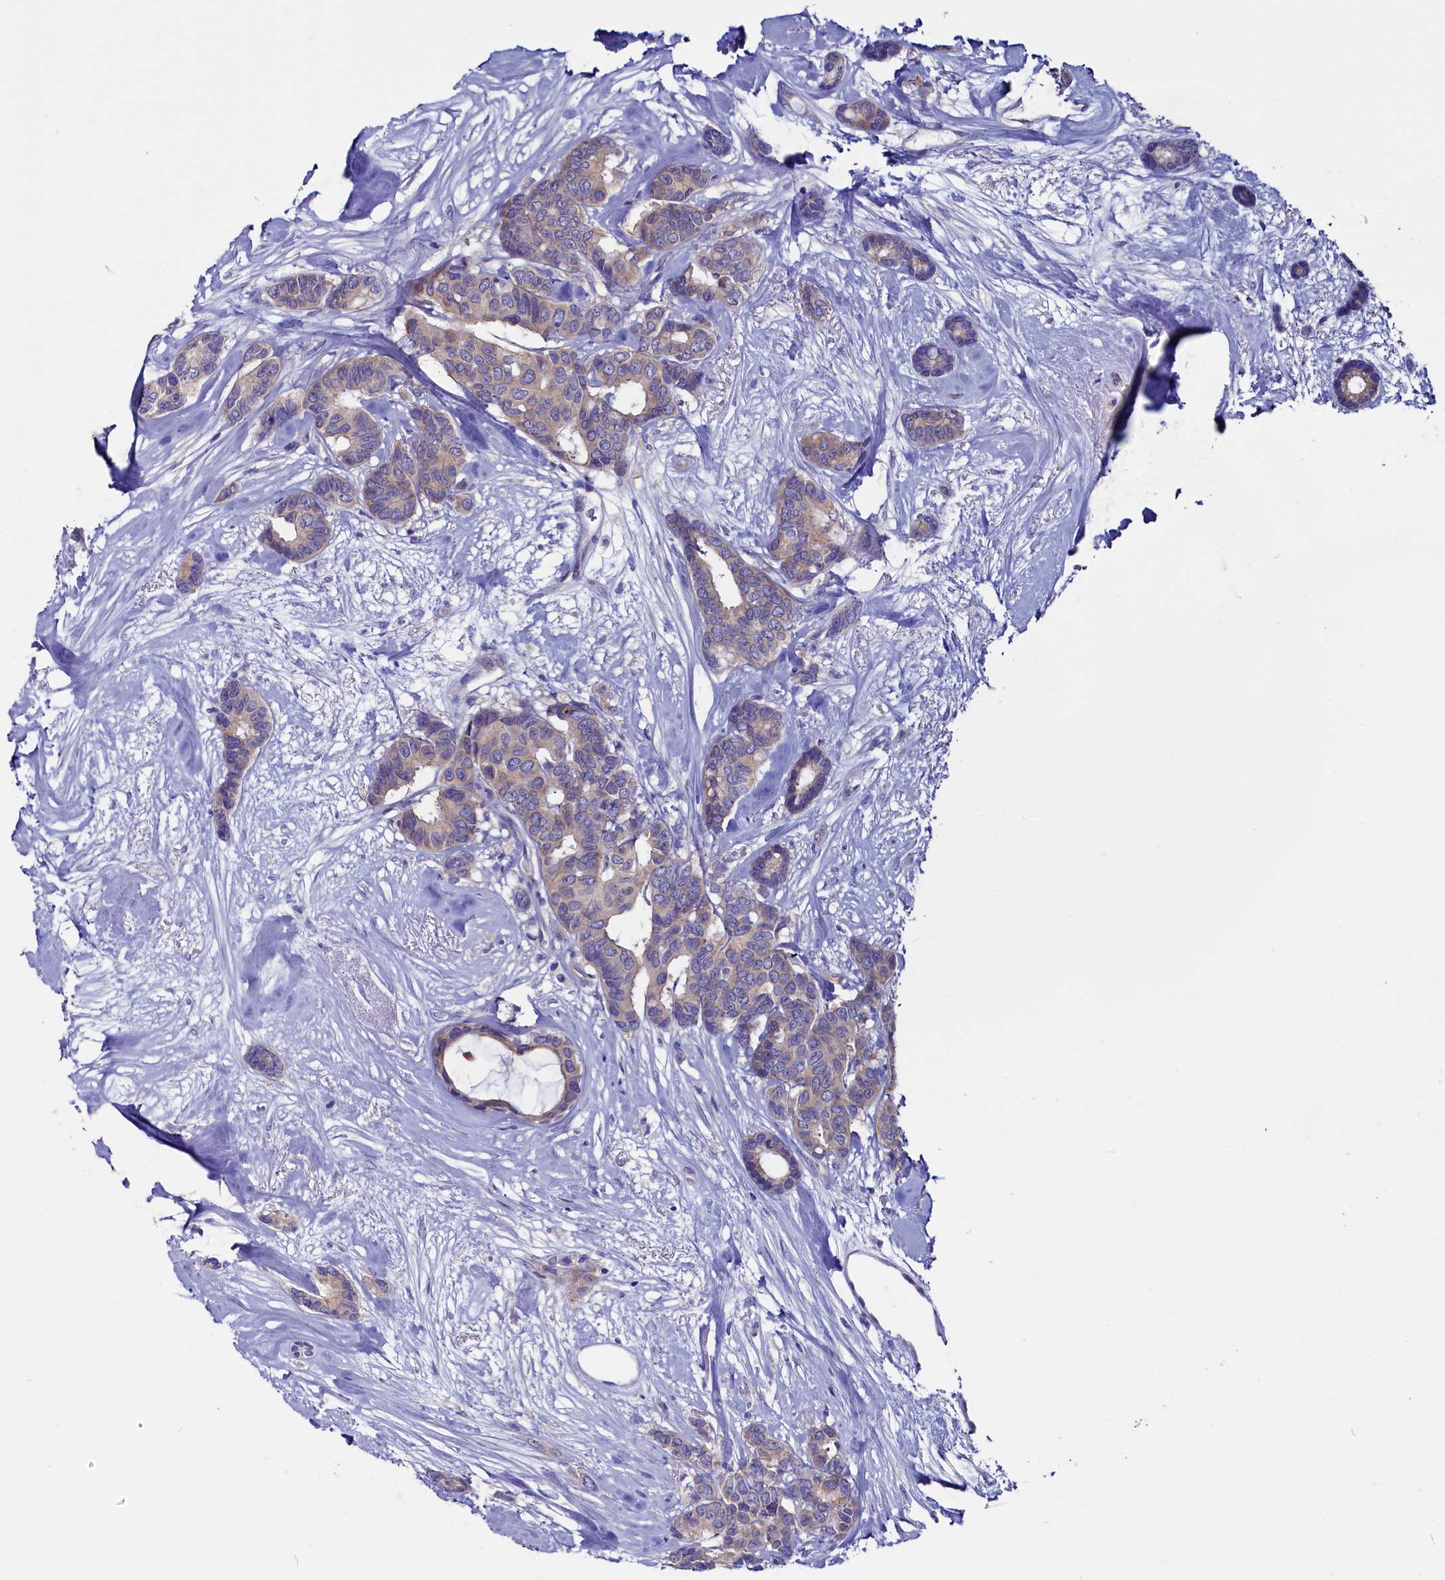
{"staining": {"intensity": "weak", "quantity": ">75%", "location": "cytoplasmic/membranous"}, "tissue": "breast cancer", "cell_type": "Tumor cells", "image_type": "cancer", "snomed": [{"axis": "morphology", "description": "Duct carcinoma"}, {"axis": "topography", "description": "Breast"}], "caption": "The photomicrograph exhibits a brown stain indicating the presence of a protein in the cytoplasmic/membranous of tumor cells in invasive ductal carcinoma (breast).", "gene": "CIAPIN1", "patient": {"sex": "female", "age": 87}}